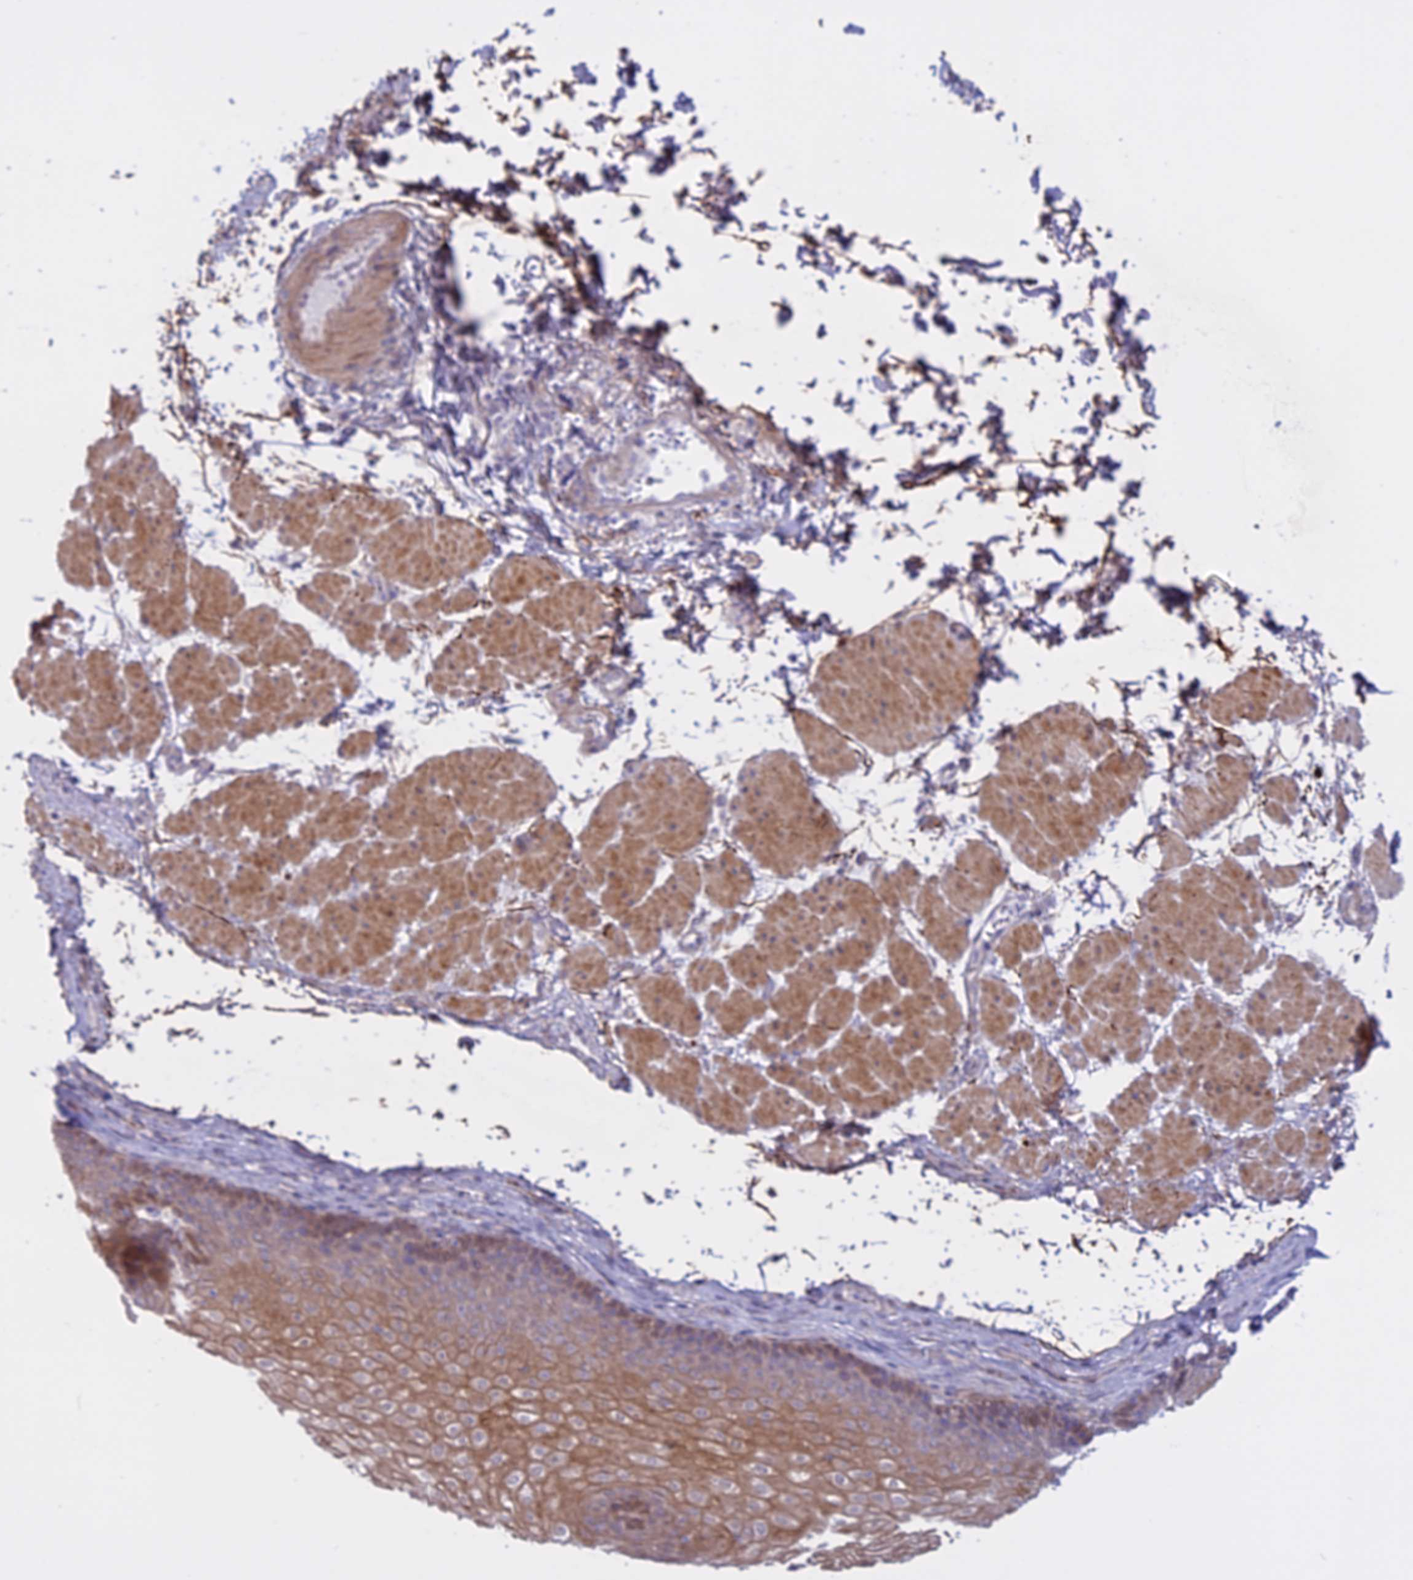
{"staining": {"intensity": "moderate", "quantity": "25%-75%", "location": "cytoplasmic/membranous"}, "tissue": "esophagus", "cell_type": "Squamous epithelial cells", "image_type": "normal", "snomed": [{"axis": "morphology", "description": "Normal tissue, NOS"}, {"axis": "topography", "description": "Esophagus"}], "caption": "DAB (3,3'-diaminobenzidine) immunohistochemical staining of unremarkable esophagus demonstrates moderate cytoplasmic/membranous protein staining in about 25%-75% of squamous epithelial cells.", "gene": "SPHKAP", "patient": {"sex": "female", "age": 66}}